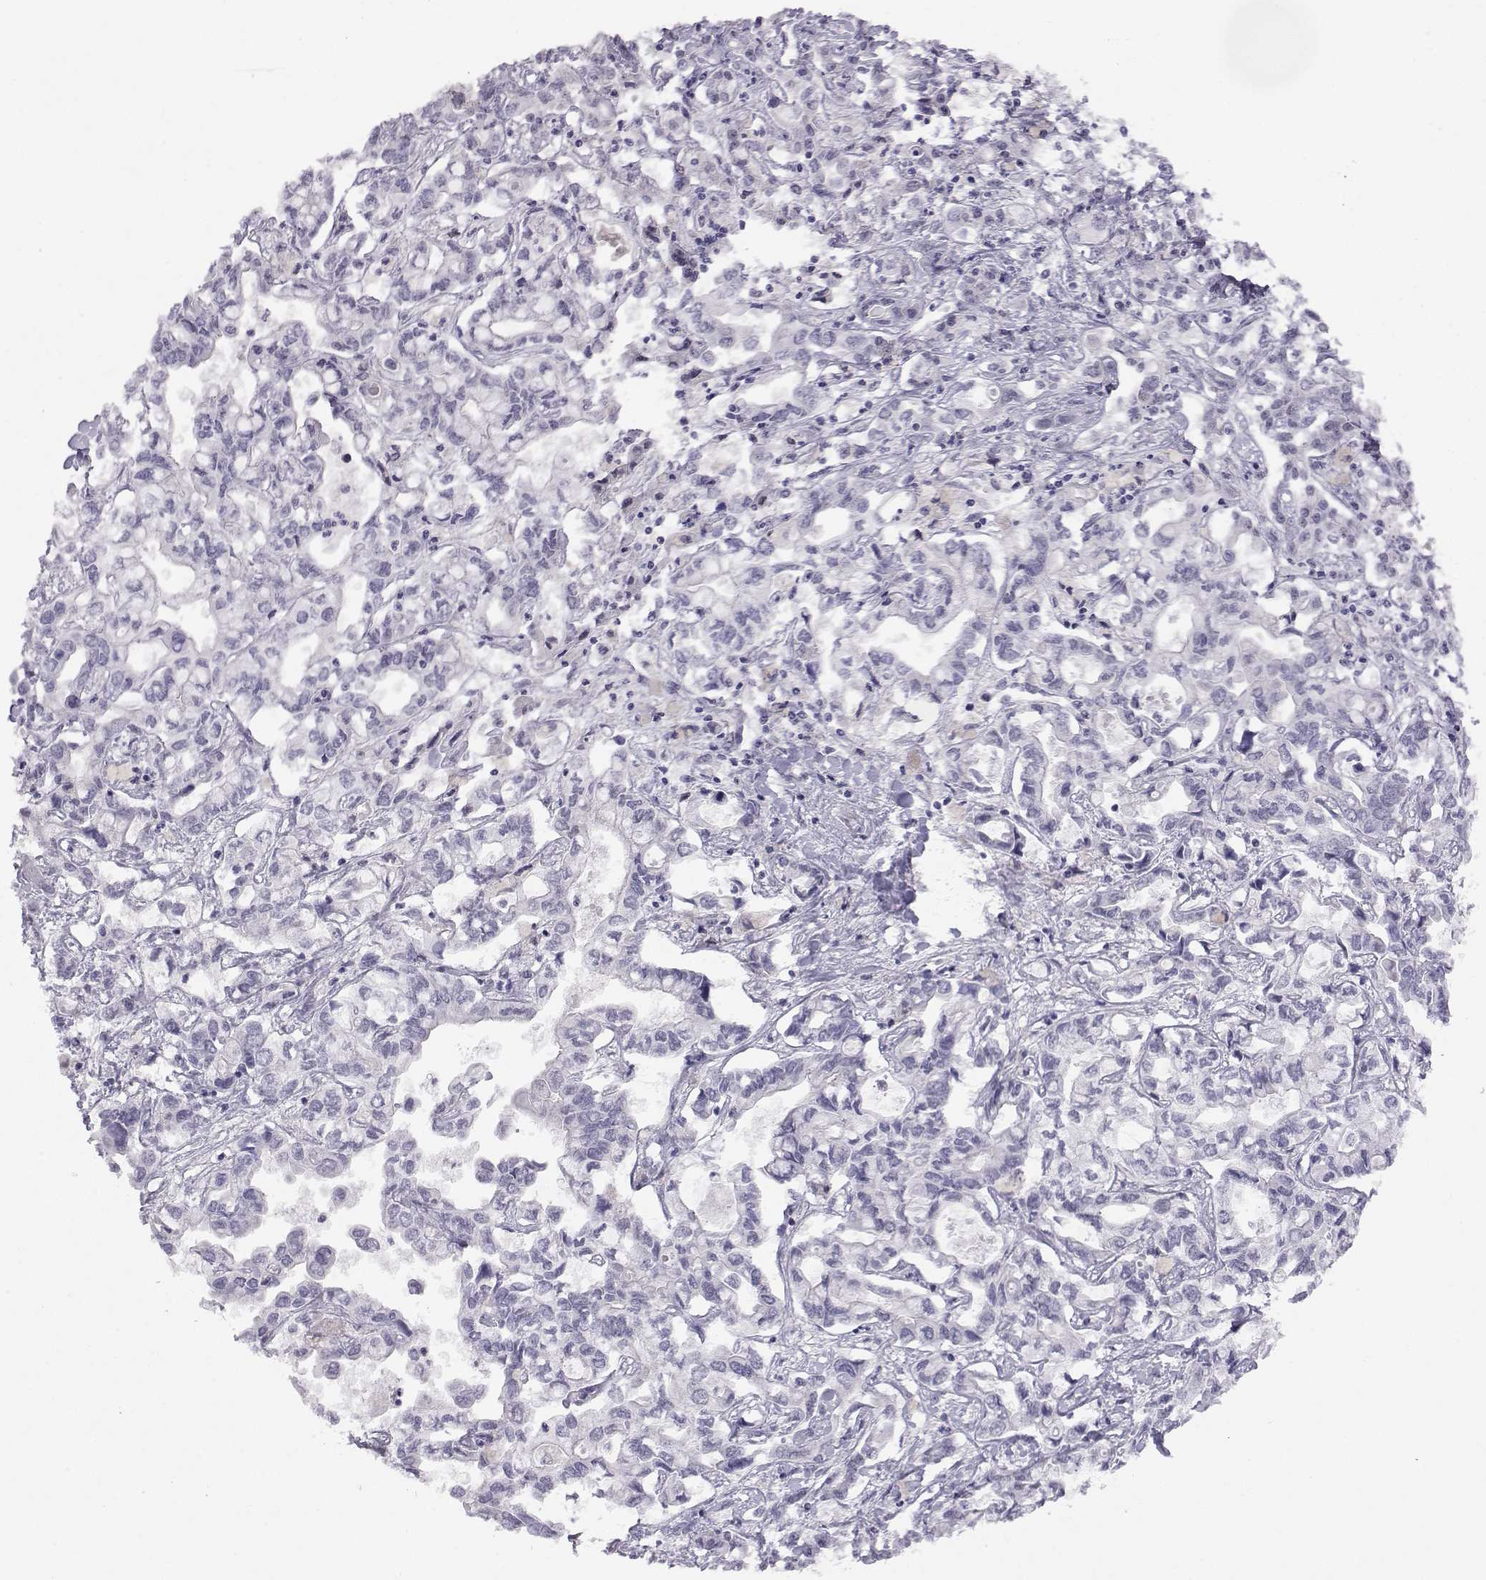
{"staining": {"intensity": "negative", "quantity": "none", "location": "none"}, "tissue": "liver cancer", "cell_type": "Tumor cells", "image_type": "cancer", "snomed": [{"axis": "morphology", "description": "Cholangiocarcinoma"}, {"axis": "topography", "description": "Liver"}], "caption": "Liver cholangiocarcinoma was stained to show a protein in brown. There is no significant staining in tumor cells. (Stains: DAB (3,3'-diaminobenzidine) IHC with hematoxylin counter stain, Microscopy: brightfield microscopy at high magnification).", "gene": "MED26", "patient": {"sex": "female", "age": 64}}